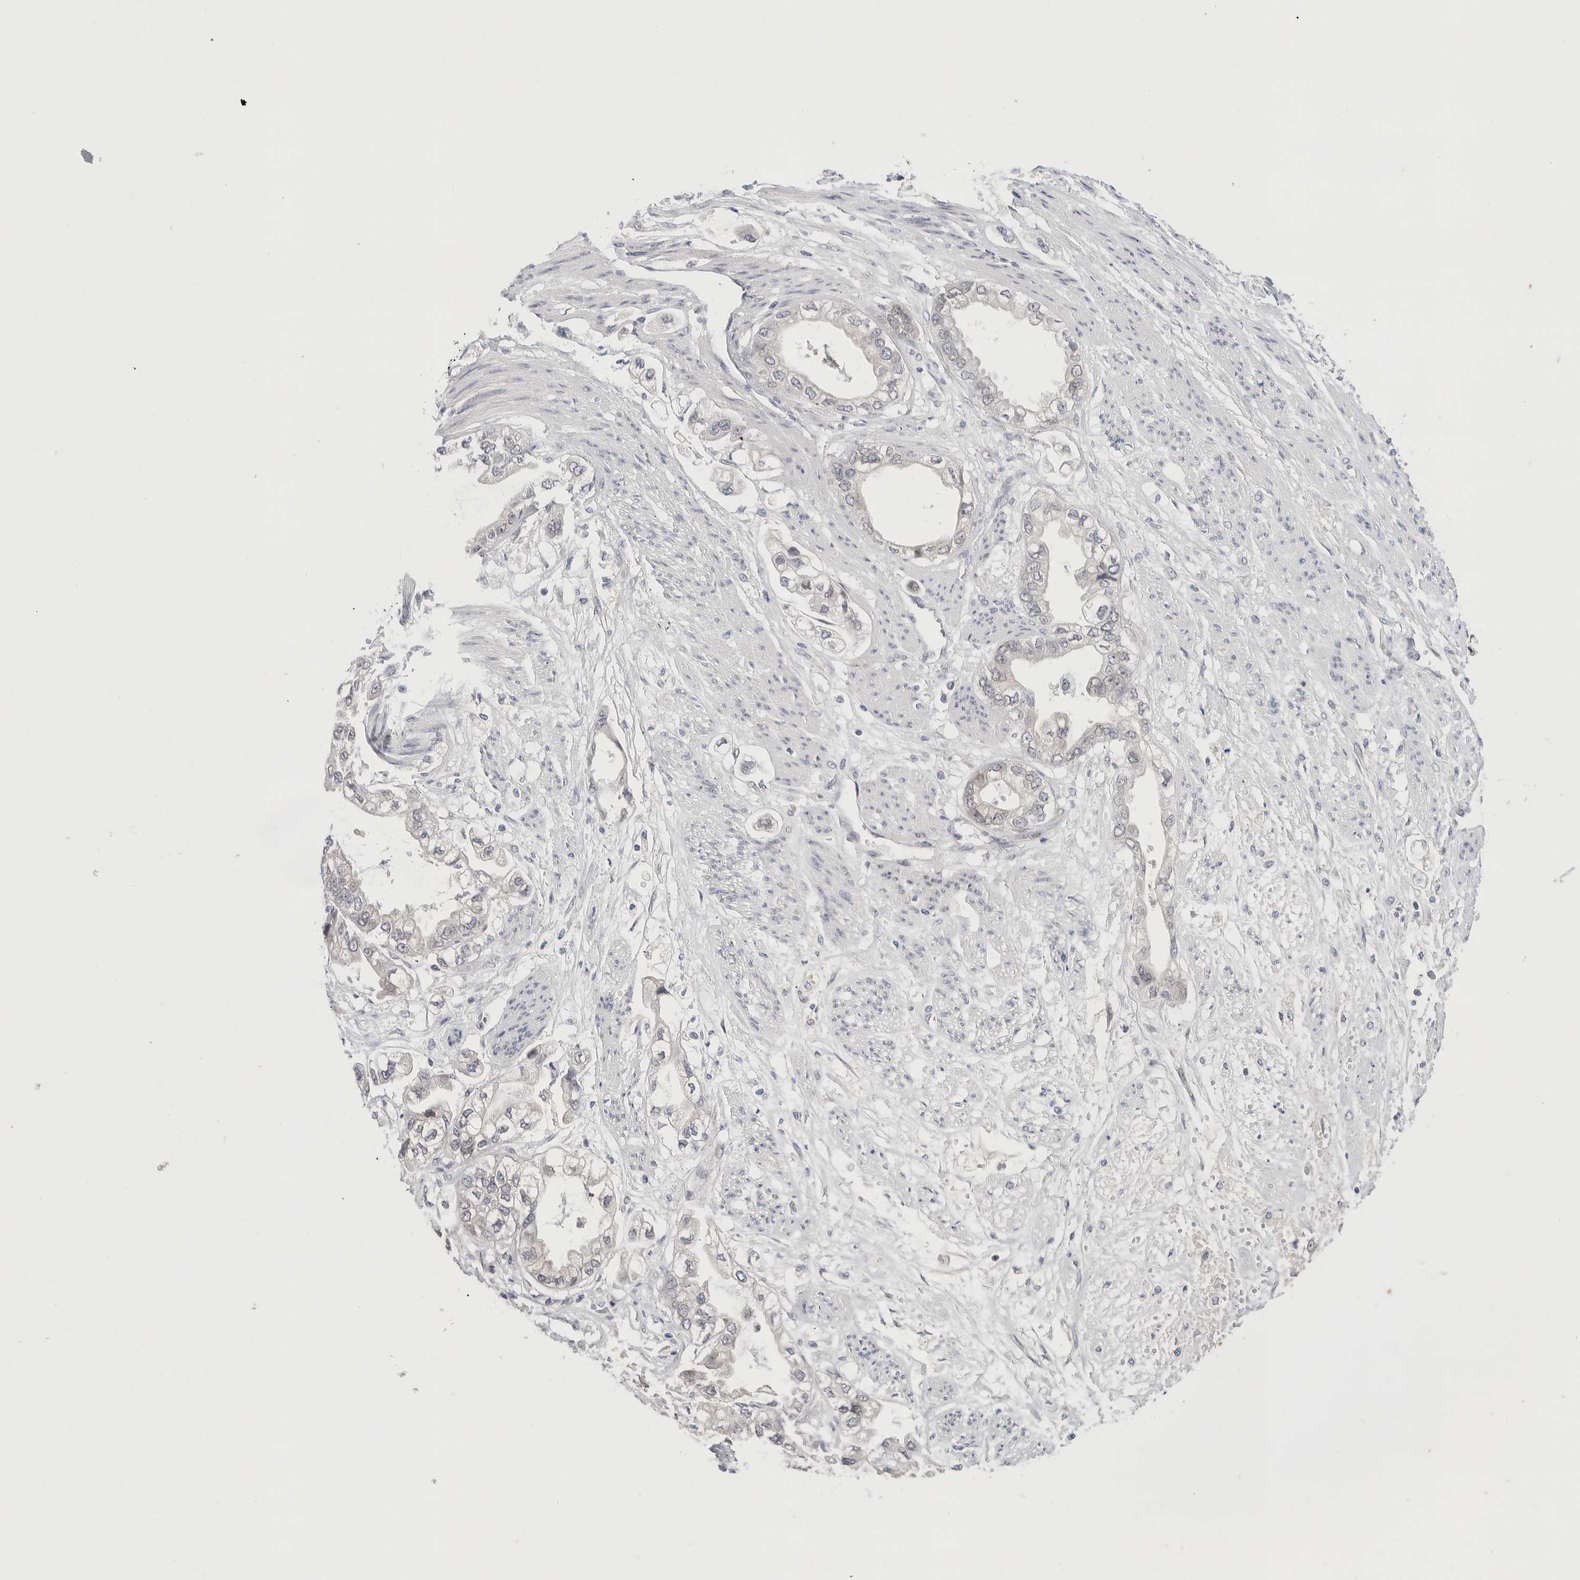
{"staining": {"intensity": "negative", "quantity": "none", "location": "none"}, "tissue": "stomach cancer", "cell_type": "Tumor cells", "image_type": "cancer", "snomed": [{"axis": "morphology", "description": "Adenocarcinoma, NOS"}, {"axis": "topography", "description": "Stomach"}], "caption": "Immunohistochemical staining of stomach cancer (adenocarcinoma) demonstrates no significant staining in tumor cells.", "gene": "CRAT", "patient": {"sex": "male", "age": 62}}